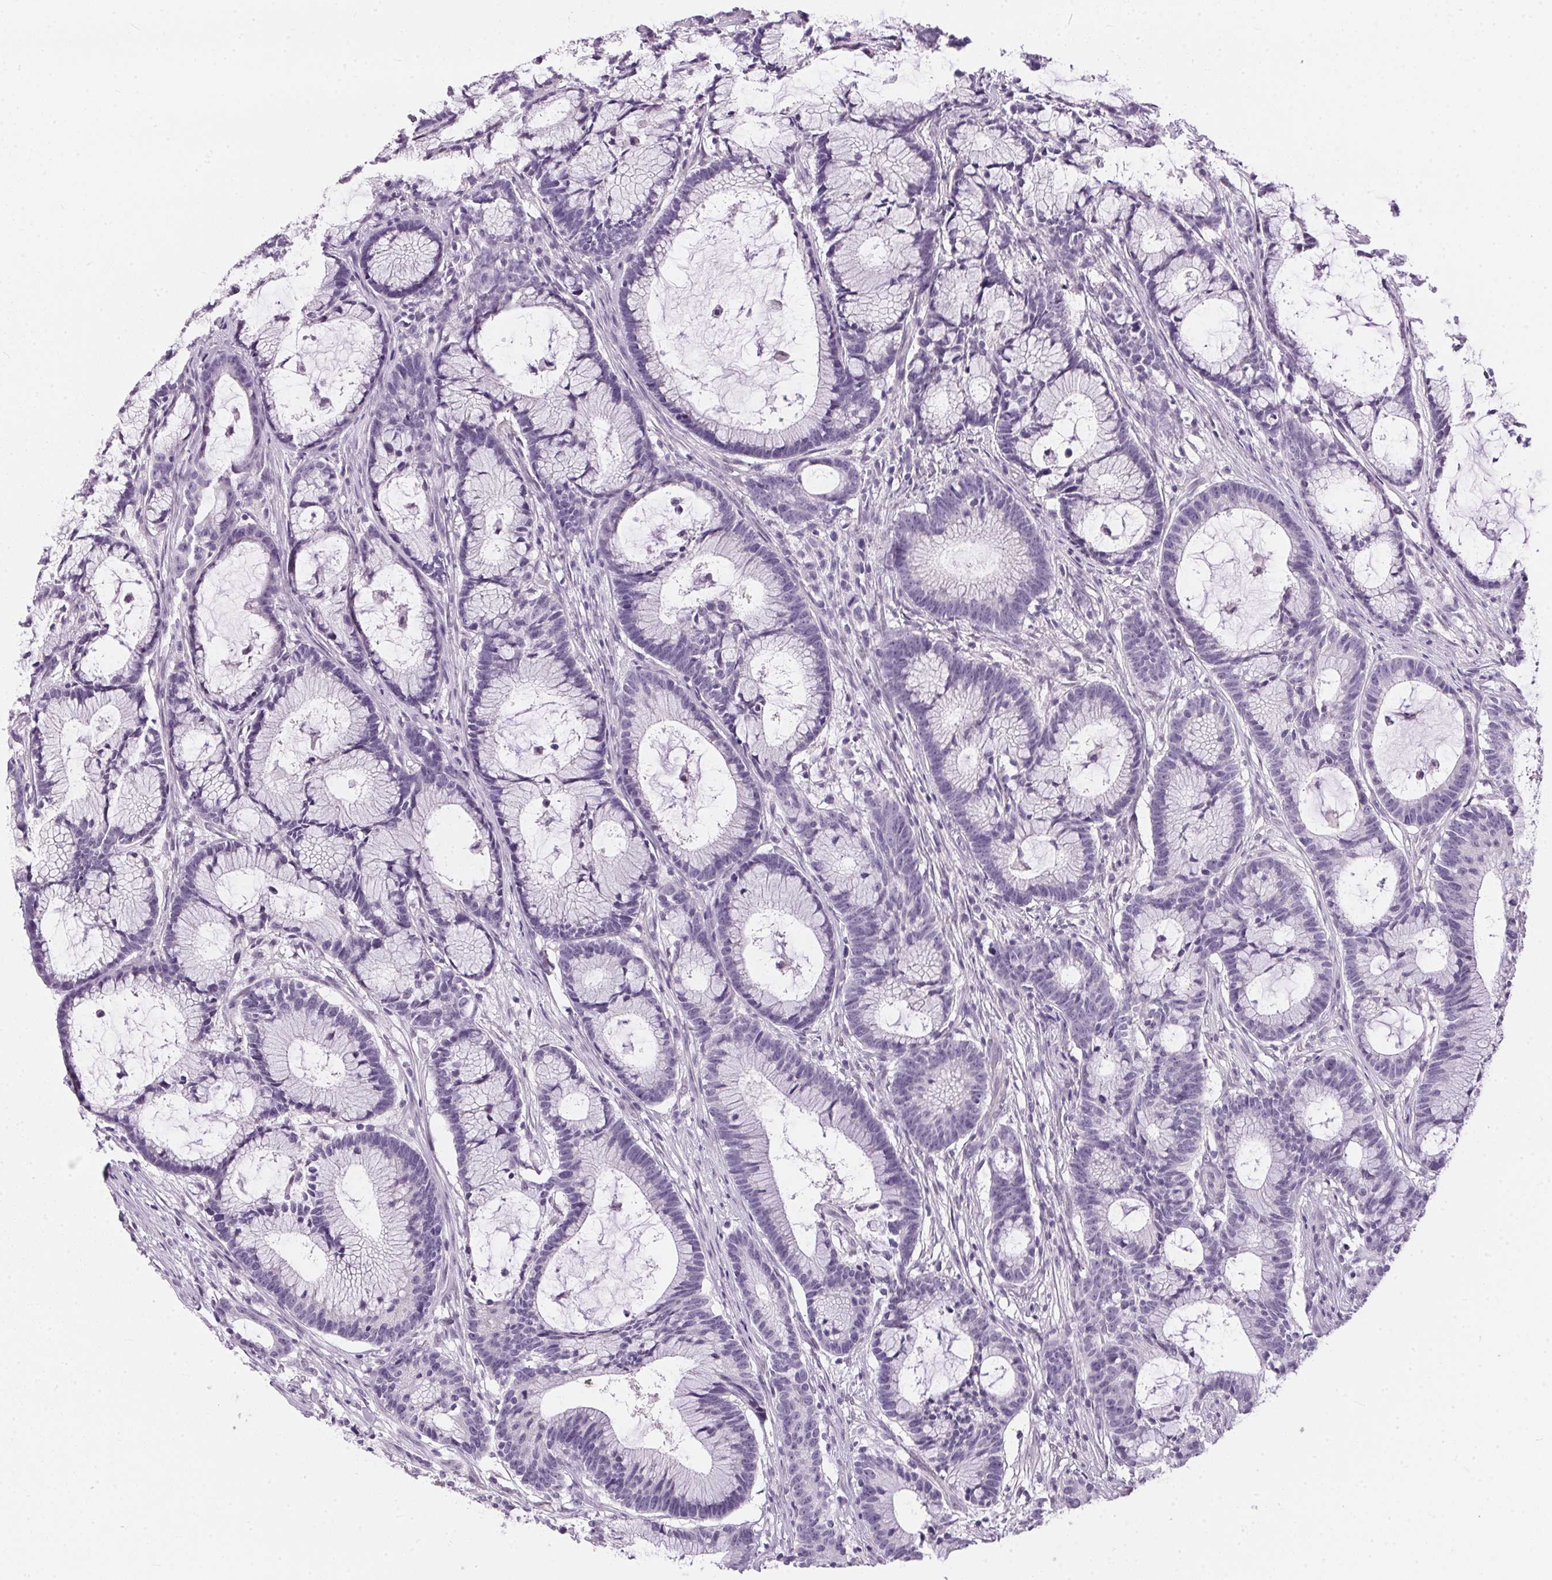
{"staining": {"intensity": "negative", "quantity": "none", "location": "none"}, "tissue": "colorectal cancer", "cell_type": "Tumor cells", "image_type": "cancer", "snomed": [{"axis": "morphology", "description": "Adenocarcinoma, NOS"}, {"axis": "topography", "description": "Colon"}], "caption": "DAB (3,3'-diaminobenzidine) immunohistochemical staining of colorectal adenocarcinoma displays no significant positivity in tumor cells.", "gene": "GBP6", "patient": {"sex": "female", "age": 78}}